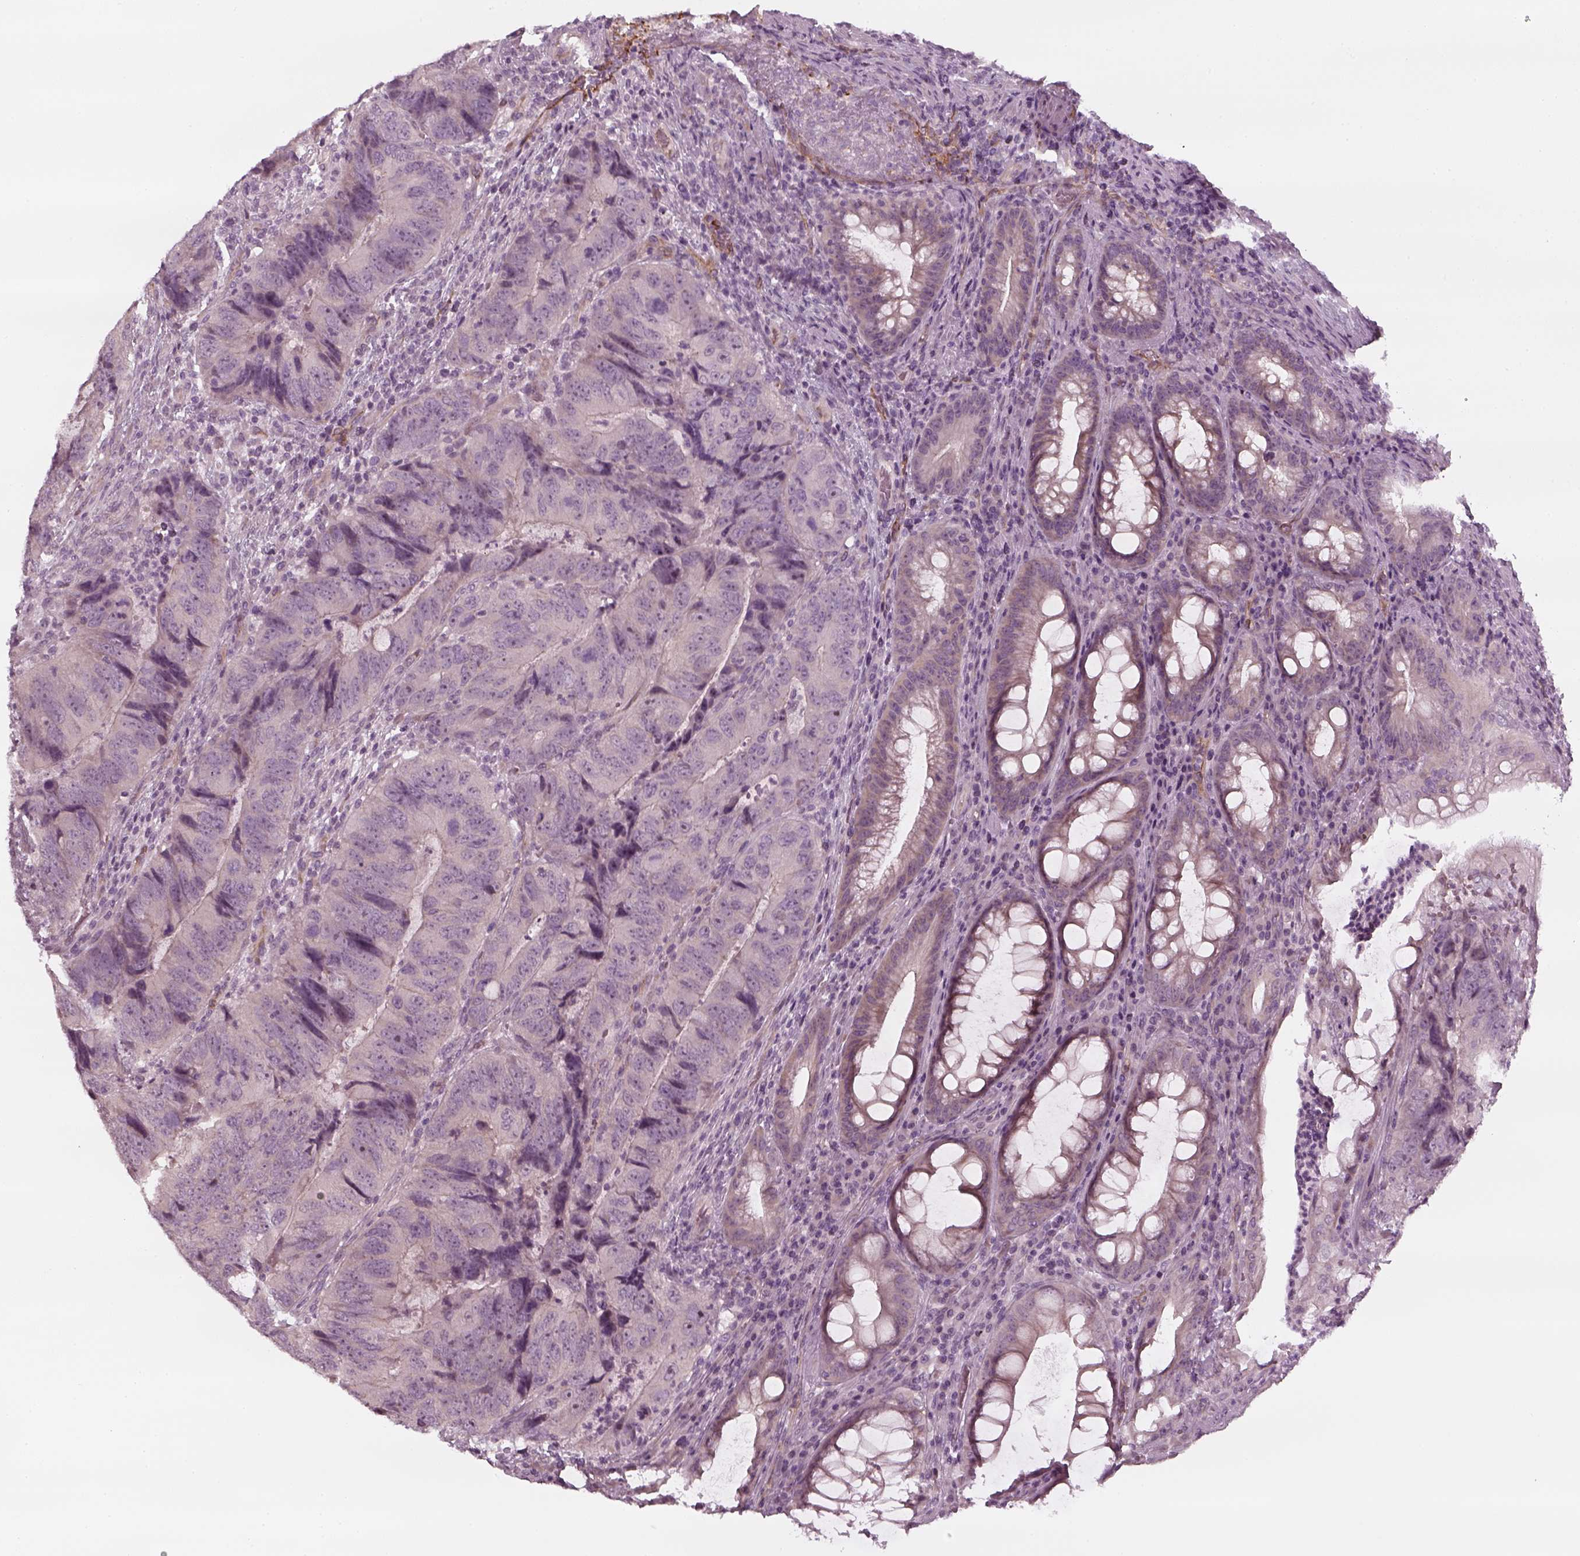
{"staining": {"intensity": "negative", "quantity": "none", "location": "none"}, "tissue": "colorectal cancer", "cell_type": "Tumor cells", "image_type": "cancer", "snomed": [{"axis": "morphology", "description": "Adenocarcinoma, NOS"}, {"axis": "topography", "description": "Colon"}], "caption": "This is an immunohistochemistry (IHC) micrograph of human colorectal cancer (adenocarcinoma). There is no expression in tumor cells.", "gene": "PNMT", "patient": {"sex": "male", "age": 79}}